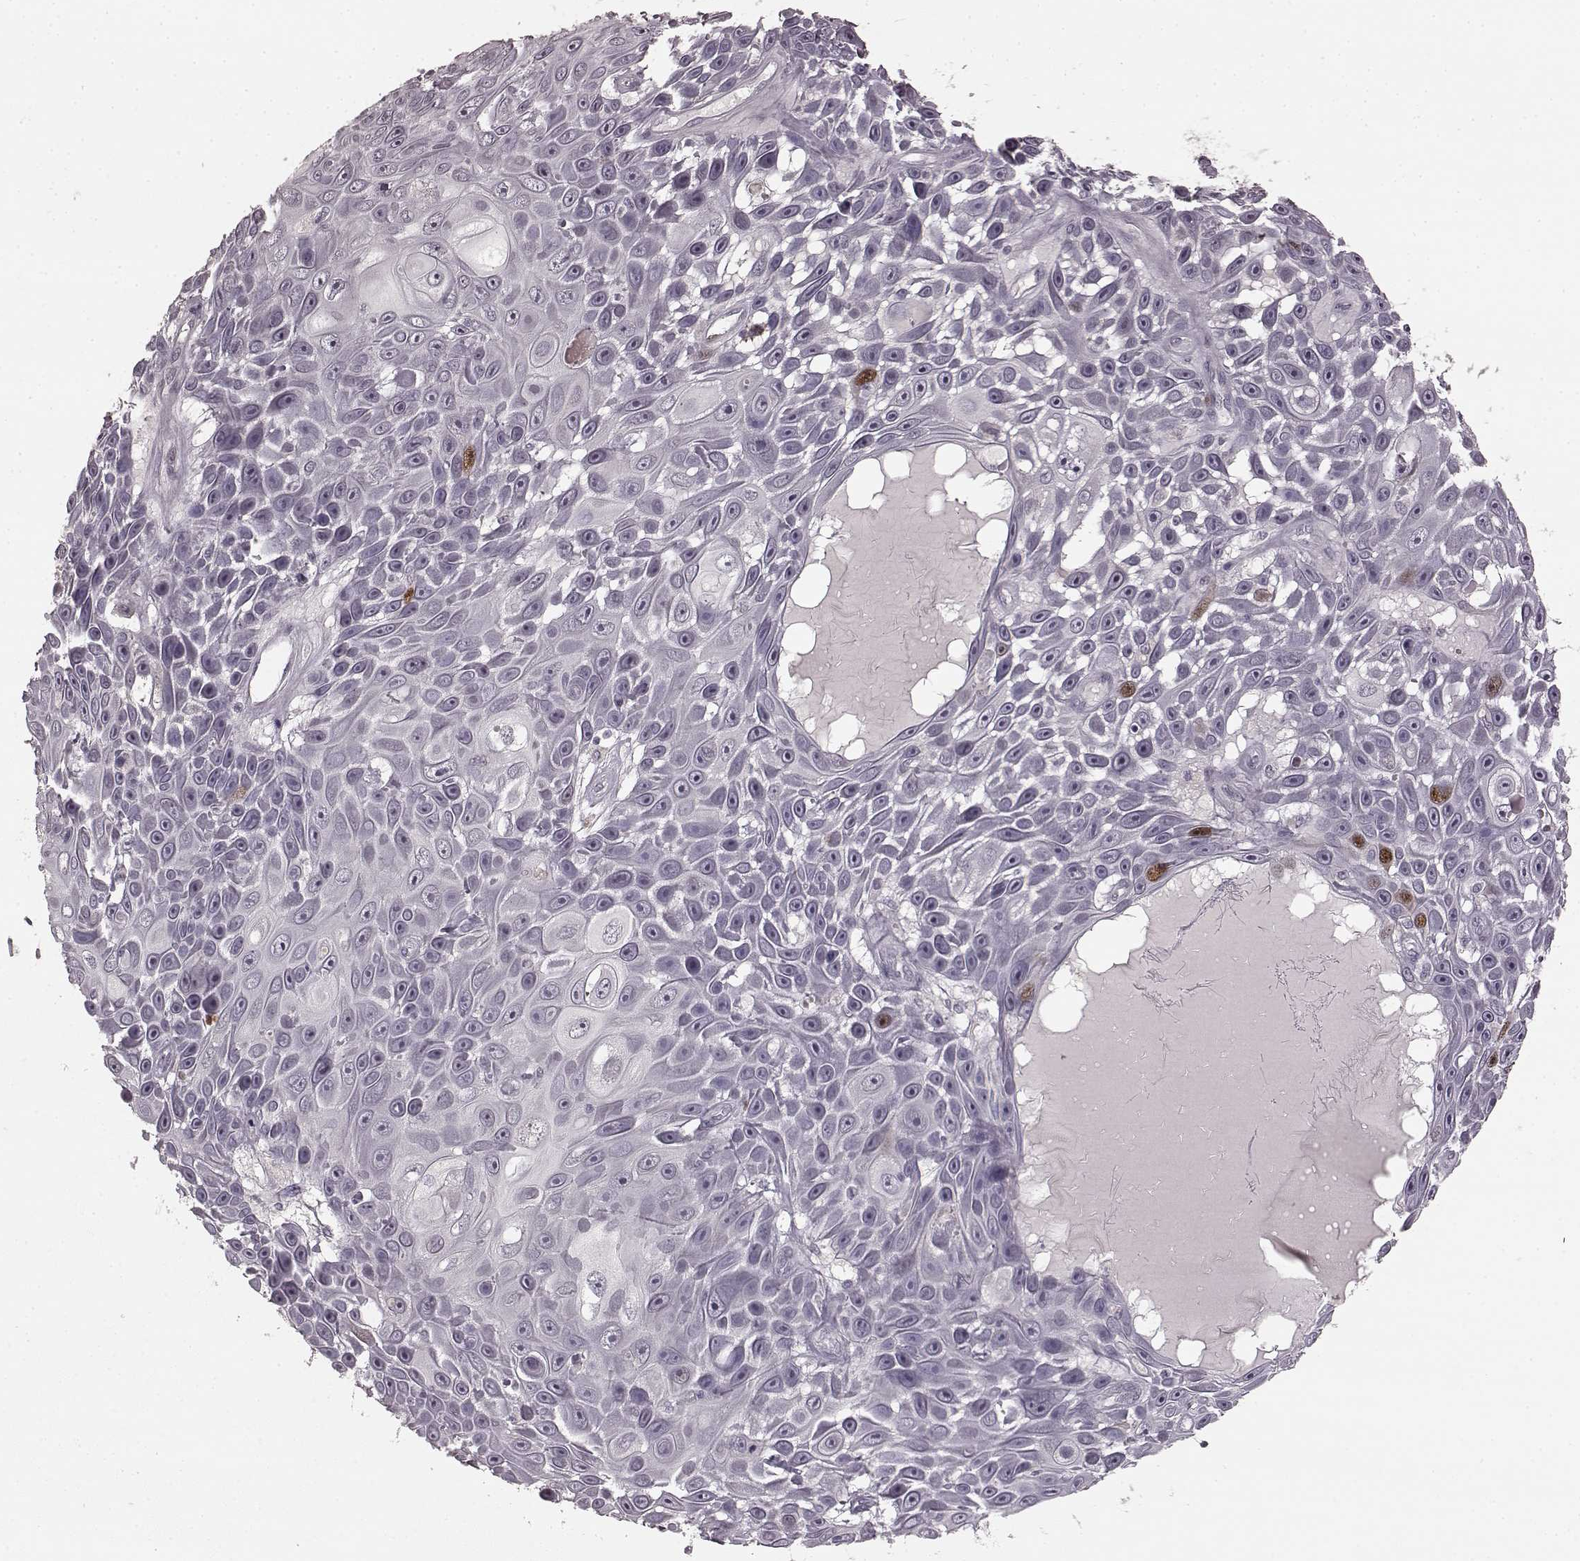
{"staining": {"intensity": "moderate", "quantity": "<25%", "location": "nuclear"}, "tissue": "skin cancer", "cell_type": "Tumor cells", "image_type": "cancer", "snomed": [{"axis": "morphology", "description": "Squamous cell carcinoma, NOS"}, {"axis": "topography", "description": "Skin"}], "caption": "Immunohistochemical staining of human squamous cell carcinoma (skin) exhibits low levels of moderate nuclear protein positivity in approximately <25% of tumor cells. (IHC, brightfield microscopy, high magnification).", "gene": "CCNA2", "patient": {"sex": "male", "age": 82}}